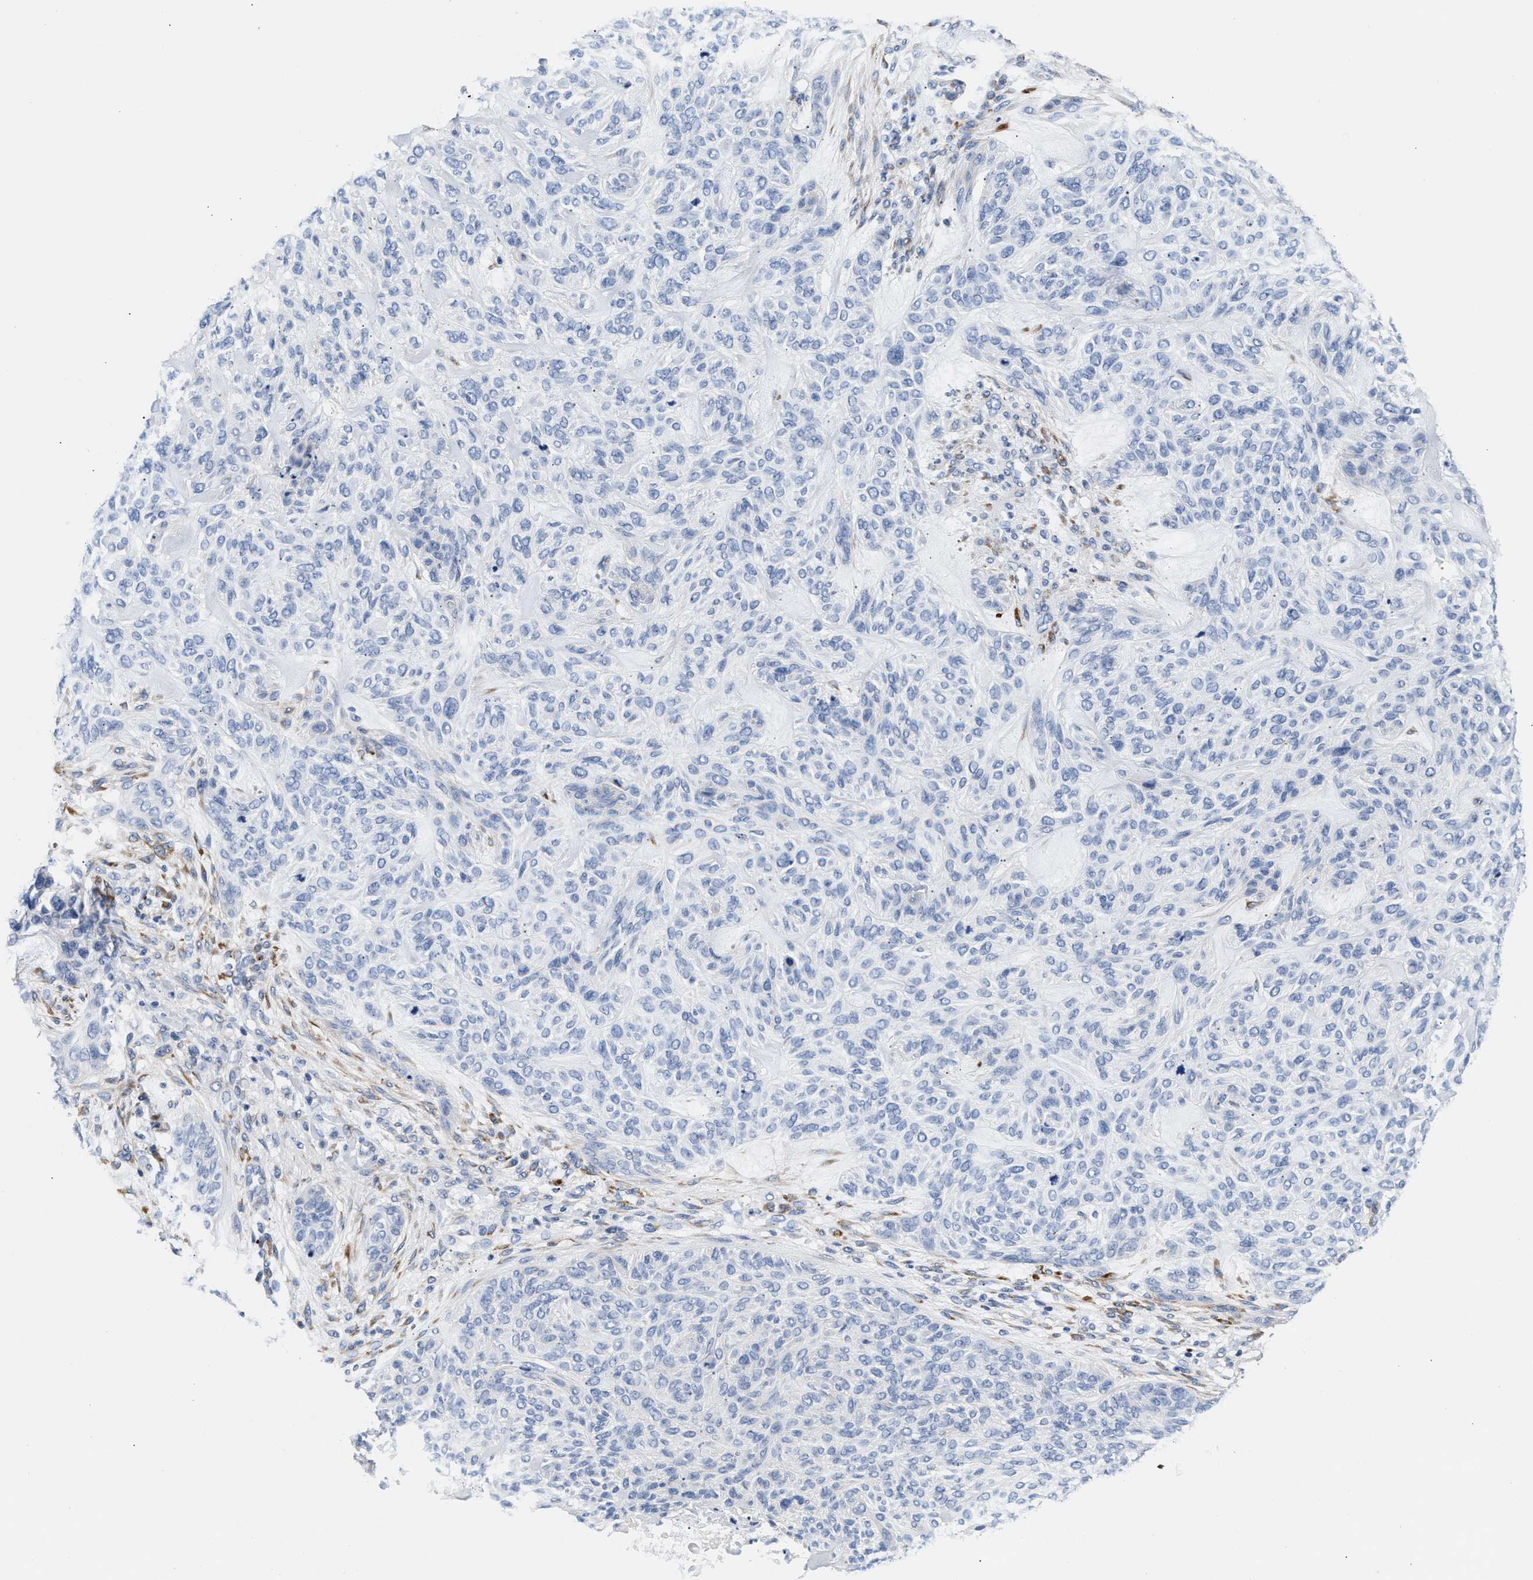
{"staining": {"intensity": "negative", "quantity": "none", "location": "none"}, "tissue": "skin cancer", "cell_type": "Tumor cells", "image_type": "cancer", "snomed": [{"axis": "morphology", "description": "Basal cell carcinoma"}, {"axis": "topography", "description": "Skin"}], "caption": "This is a photomicrograph of immunohistochemistry staining of skin cancer, which shows no staining in tumor cells.", "gene": "ACTL7B", "patient": {"sex": "male", "age": 55}}